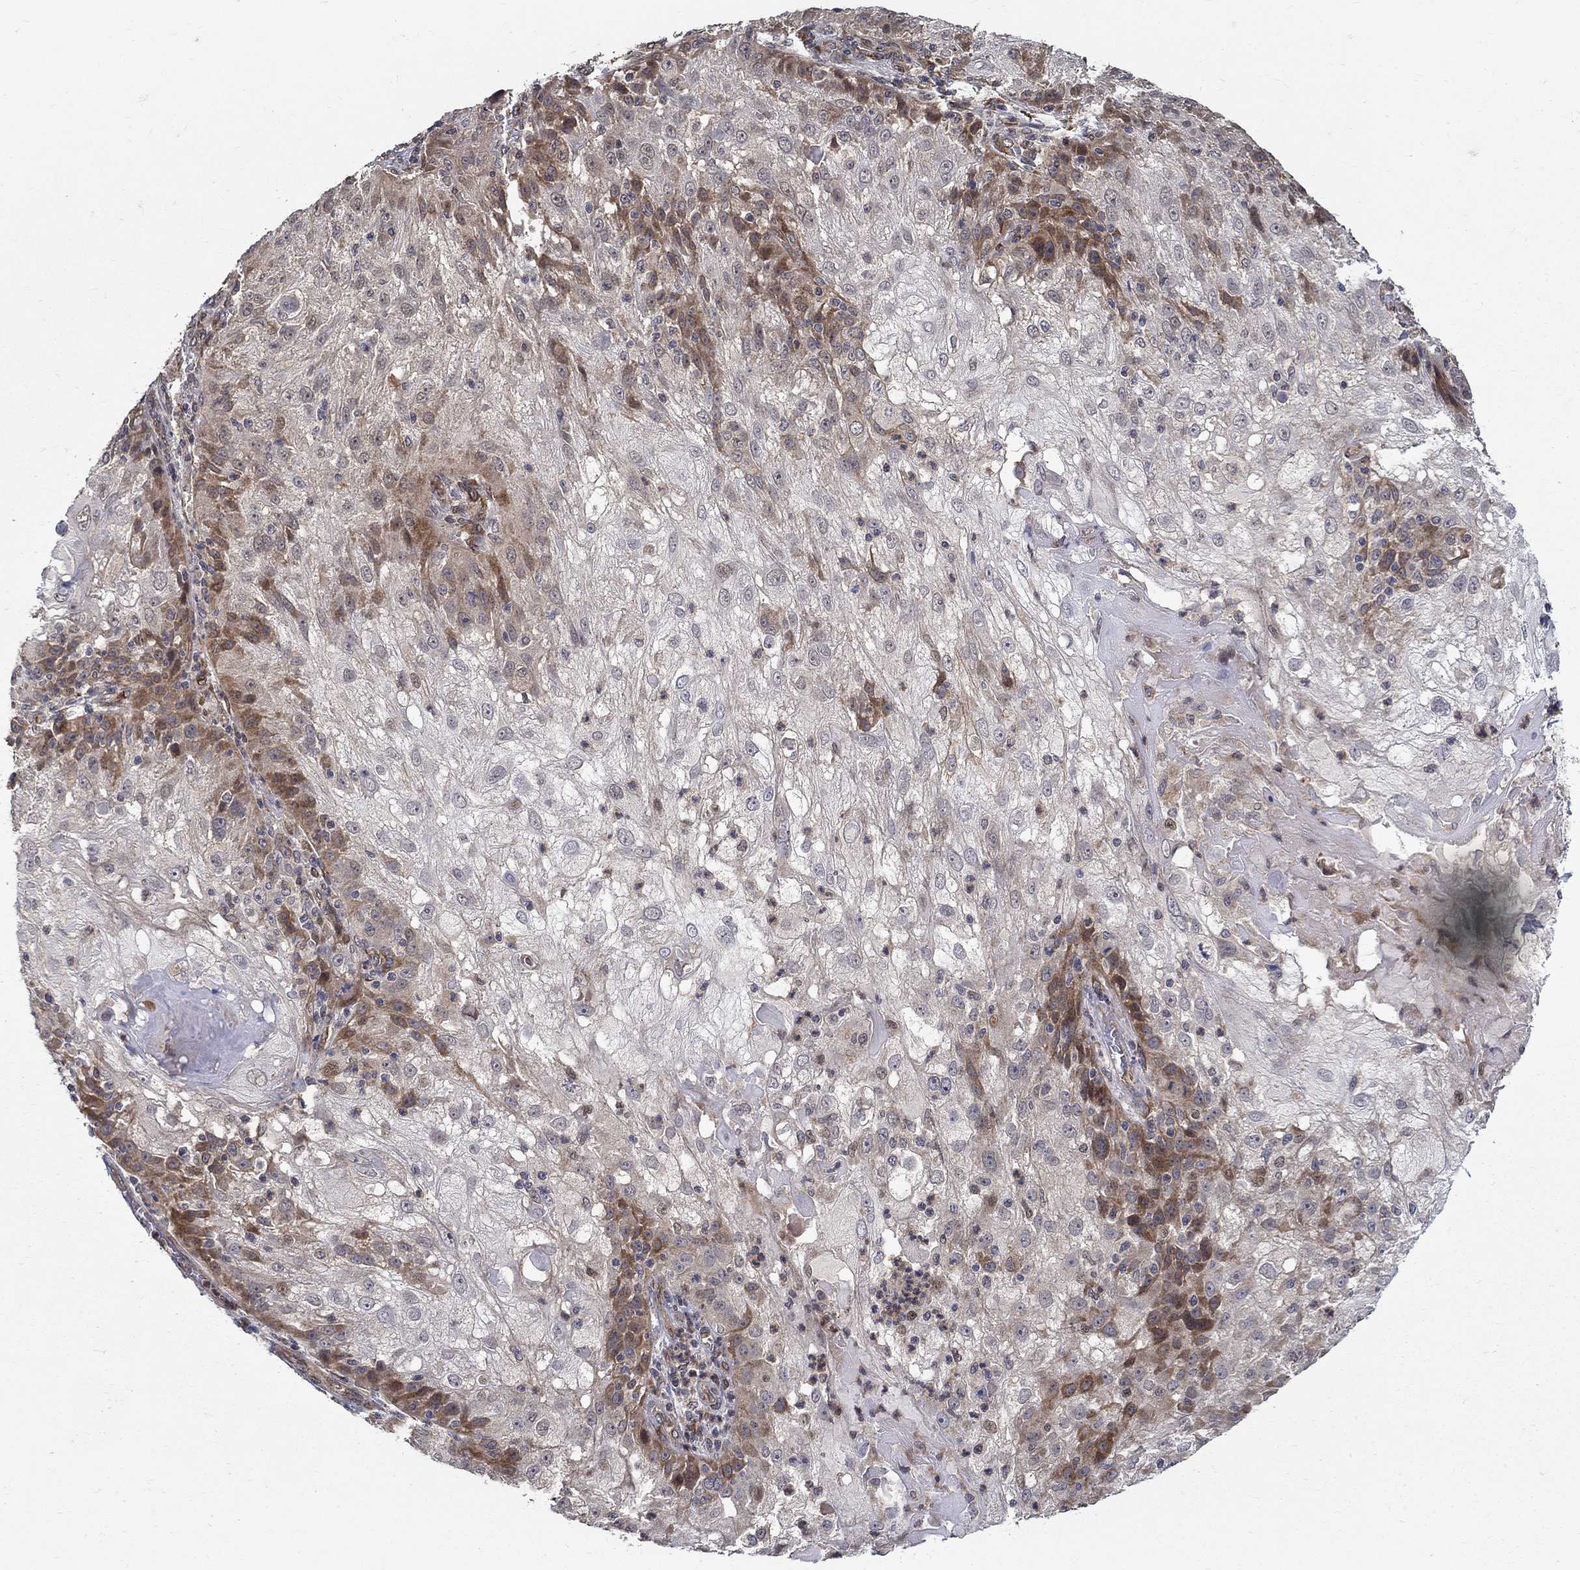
{"staining": {"intensity": "strong", "quantity": "<25%", "location": "cytoplasmic/membranous,nuclear"}, "tissue": "skin cancer", "cell_type": "Tumor cells", "image_type": "cancer", "snomed": [{"axis": "morphology", "description": "Normal tissue, NOS"}, {"axis": "morphology", "description": "Squamous cell carcinoma, NOS"}, {"axis": "topography", "description": "Skin"}], "caption": "Approximately <25% of tumor cells in human skin cancer show strong cytoplasmic/membranous and nuclear protein staining as visualized by brown immunohistochemical staining.", "gene": "ZNF594", "patient": {"sex": "female", "age": 83}}